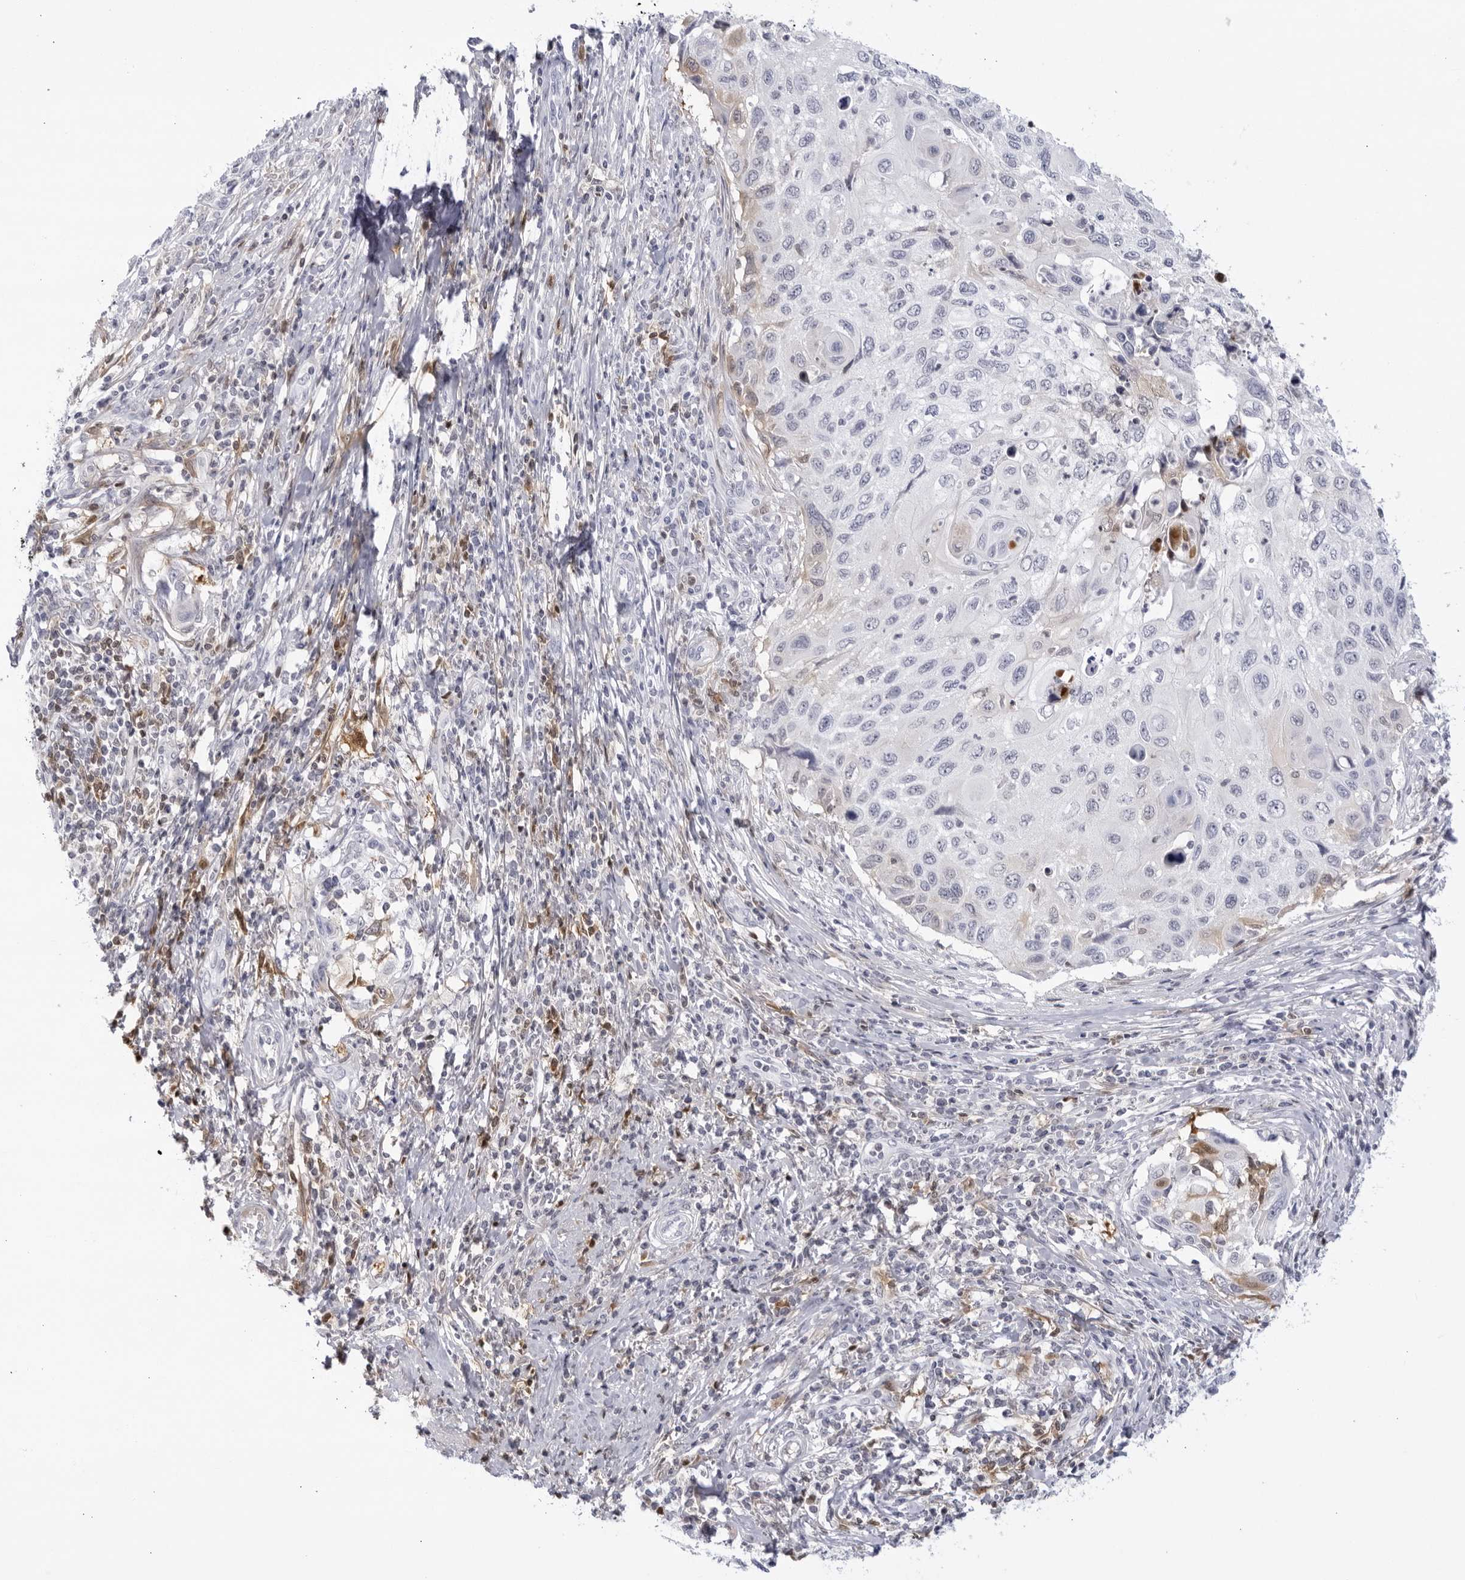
{"staining": {"intensity": "negative", "quantity": "none", "location": "none"}, "tissue": "cervical cancer", "cell_type": "Tumor cells", "image_type": "cancer", "snomed": [{"axis": "morphology", "description": "Squamous cell carcinoma, NOS"}, {"axis": "topography", "description": "Cervix"}], "caption": "A histopathology image of cervical cancer (squamous cell carcinoma) stained for a protein displays no brown staining in tumor cells.", "gene": "CNBD1", "patient": {"sex": "female", "age": 70}}